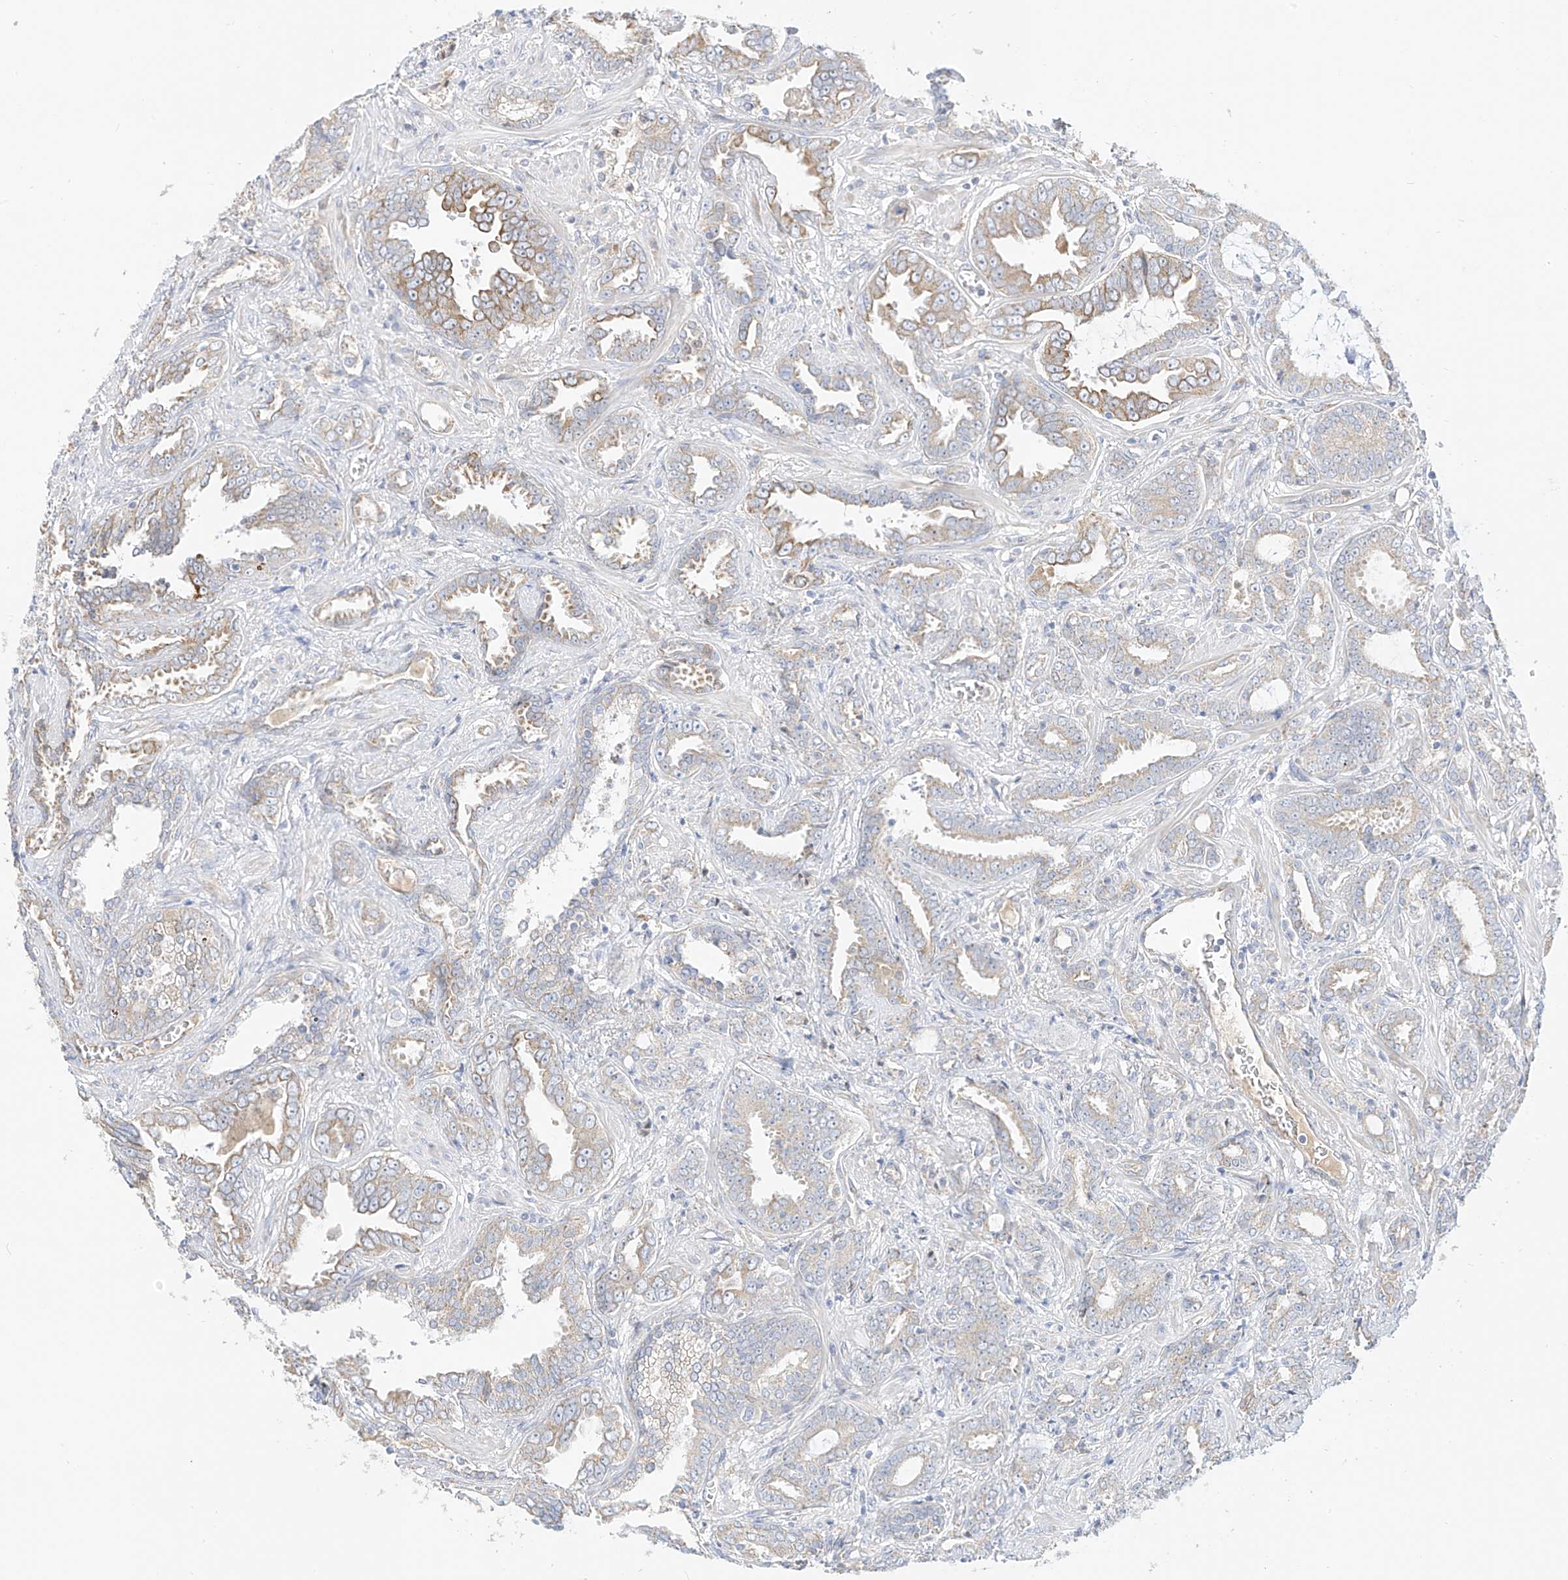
{"staining": {"intensity": "moderate", "quantity": "<25%", "location": "cytoplasmic/membranous"}, "tissue": "prostate cancer", "cell_type": "Tumor cells", "image_type": "cancer", "snomed": [{"axis": "morphology", "description": "Adenocarcinoma, High grade"}, {"axis": "topography", "description": "Prostate and seminal vesicle, NOS"}], "caption": "IHC (DAB) staining of human prostate cancer (high-grade adenocarcinoma) reveals moderate cytoplasmic/membranous protein expression in about <25% of tumor cells.", "gene": "RASA2", "patient": {"sex": "male", "age": 67}}